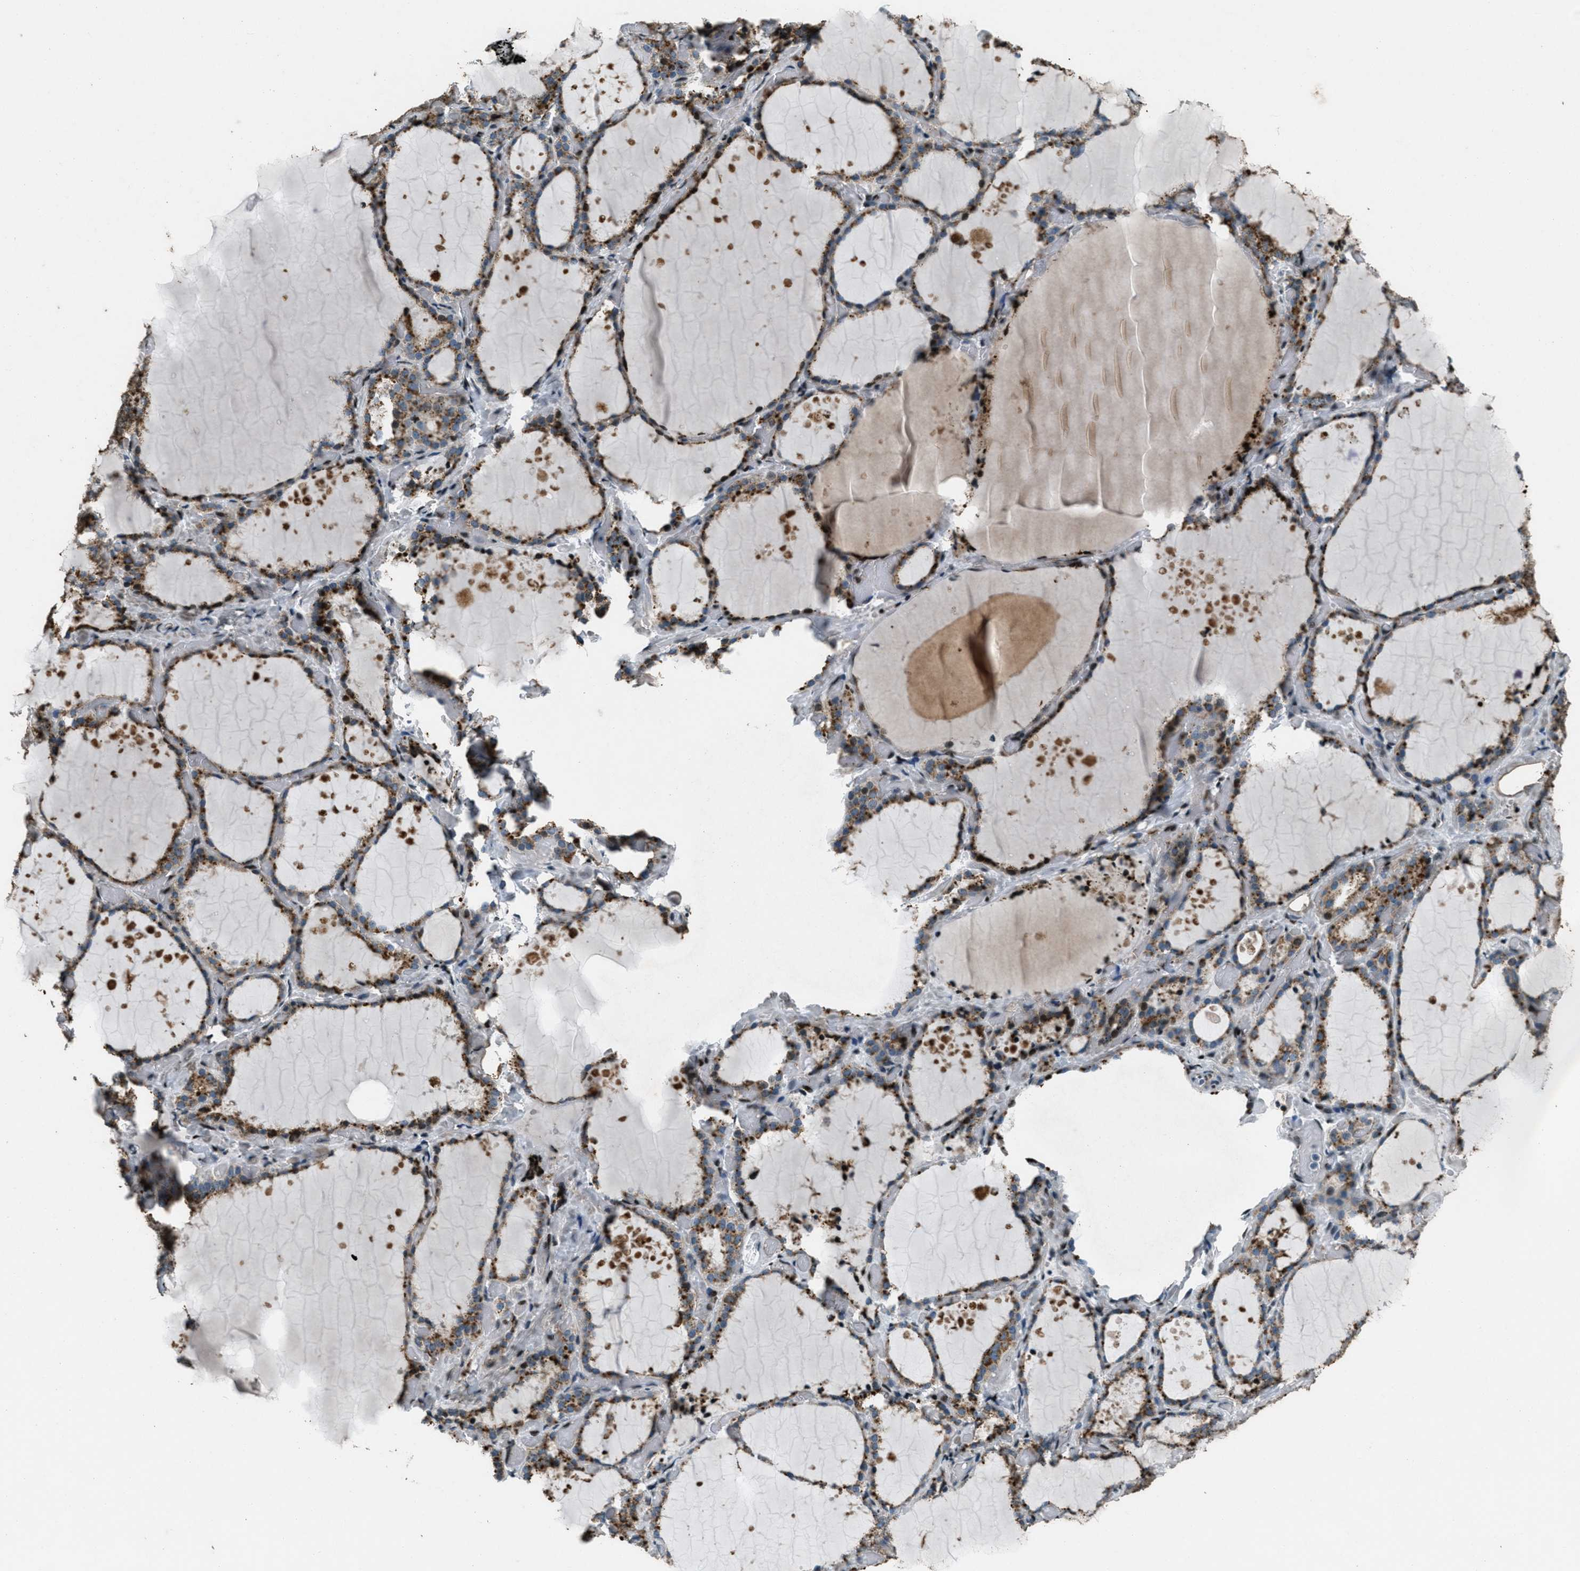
{"staining": {"intensity": "strong", "quantity": ">75%", "location": "cytoplasmic/membranous"}, "tissue": "thyroid gland", "cell_type": "Glandular cells", "image_type": "normal", "snomed": [{"axis": "morphology", "description": "Normal tissue, NOS"}, {"axis": "topography", "description": "Thyroid gland"}], "caption": "The image reveals a brown stain indicating the presence of a protein in the cytoplasmic/membranous of glandular cells in thyroid gland.", "gene": "GPC6", "patient": {"sex": "female", "age": 44}}